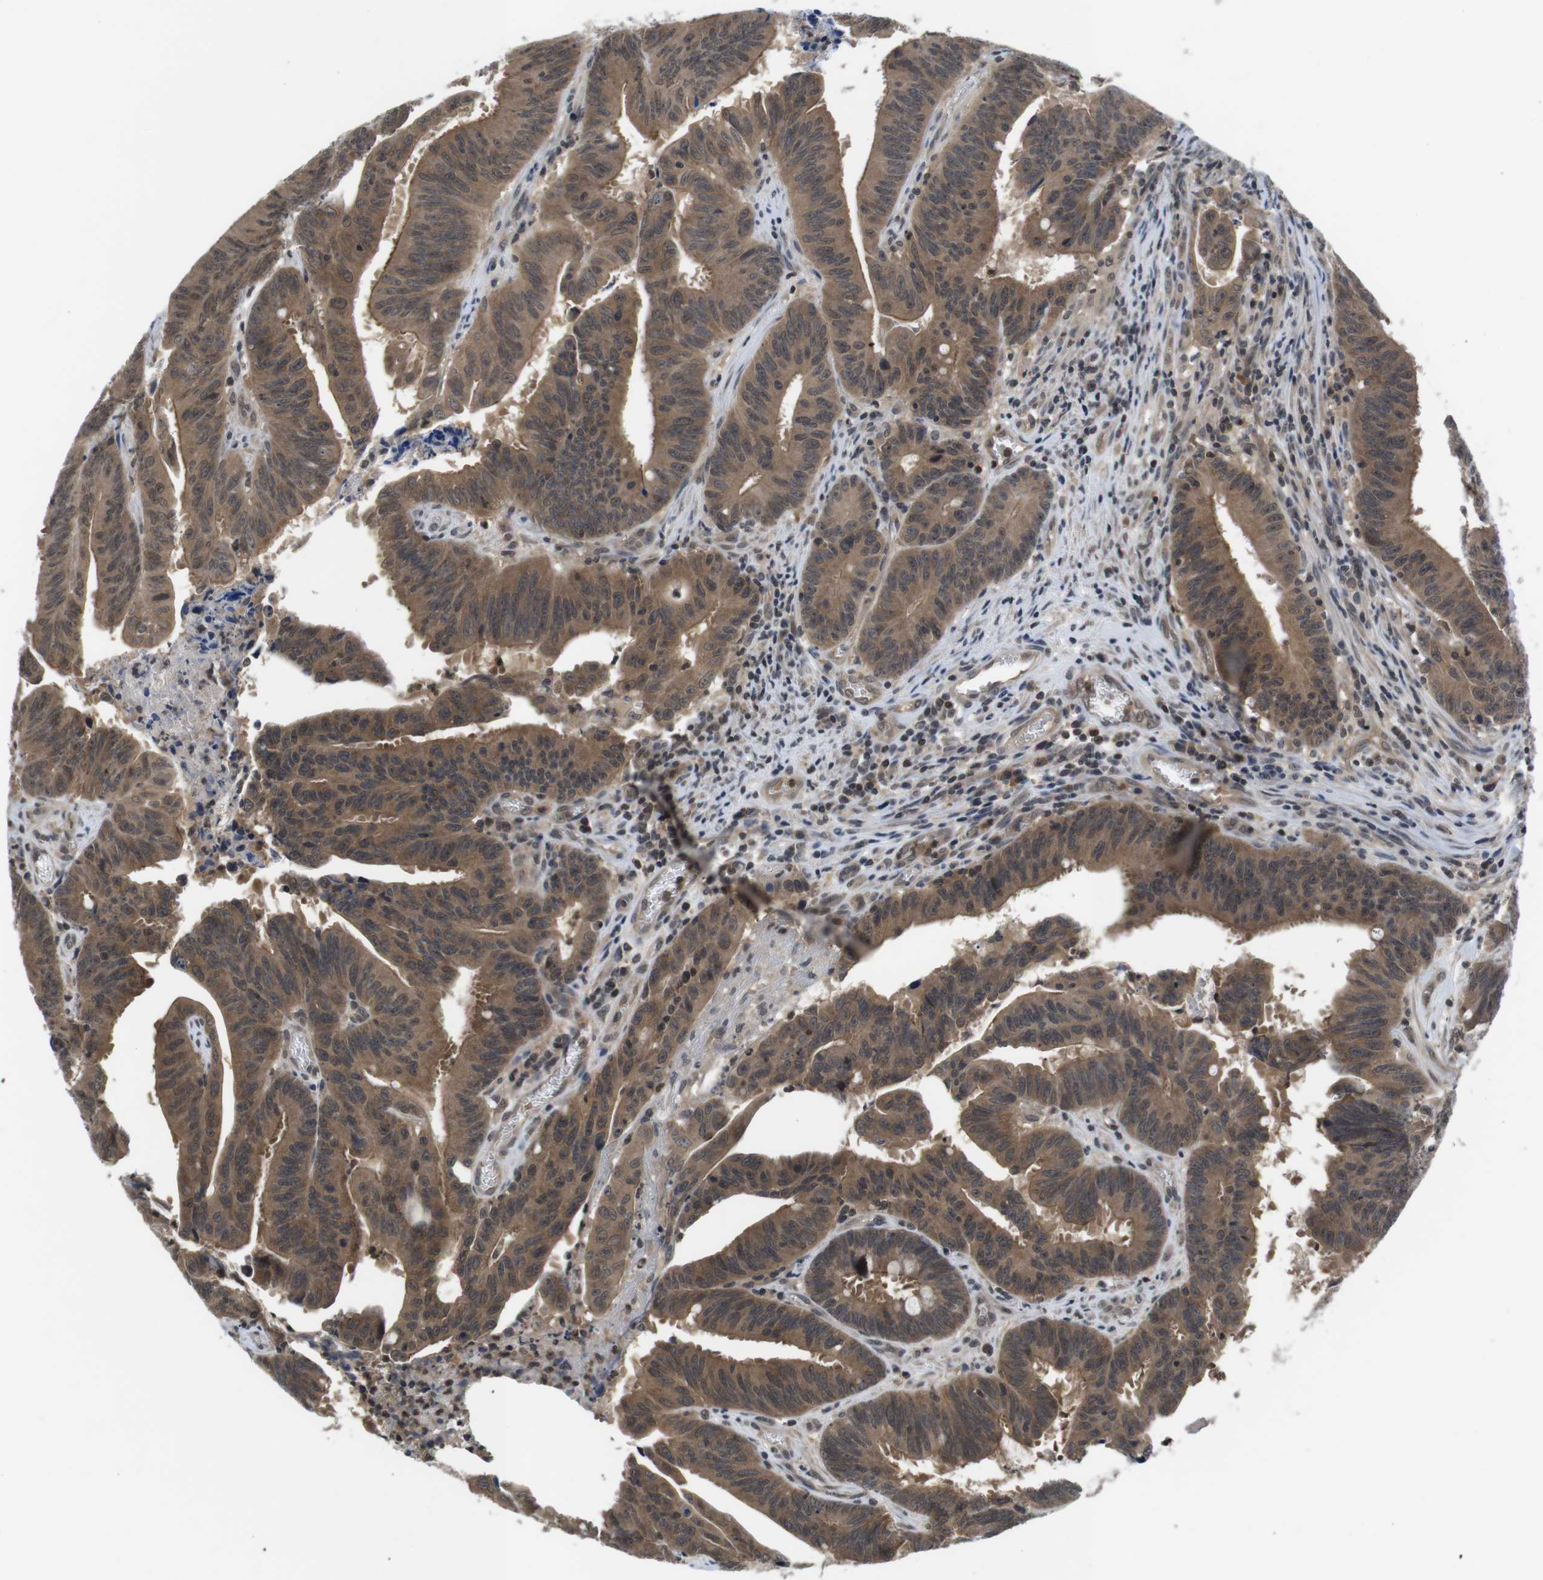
{"staining": {"intensity": "moderate", "quantity": ">75%", "location": "cytoplasmic/membranous"}, "tissue": "colorectal cancer", "cell_type": "Tumor cells", "image_type": "cancer", "snomed": [{"axis": "morphology", "description": "Adenocarcinoma, NOS"}, {"axis": "topography", "description": "Colon"}], "caption": "Adenocarcinoma (colorectal) stained for a protein (brown) demonstrates moderate cytoplasmic/membranous positive staining in about >75% of tumor cells.", "gene": "FADD", "patient": {"sex": "male", "age": 45}}